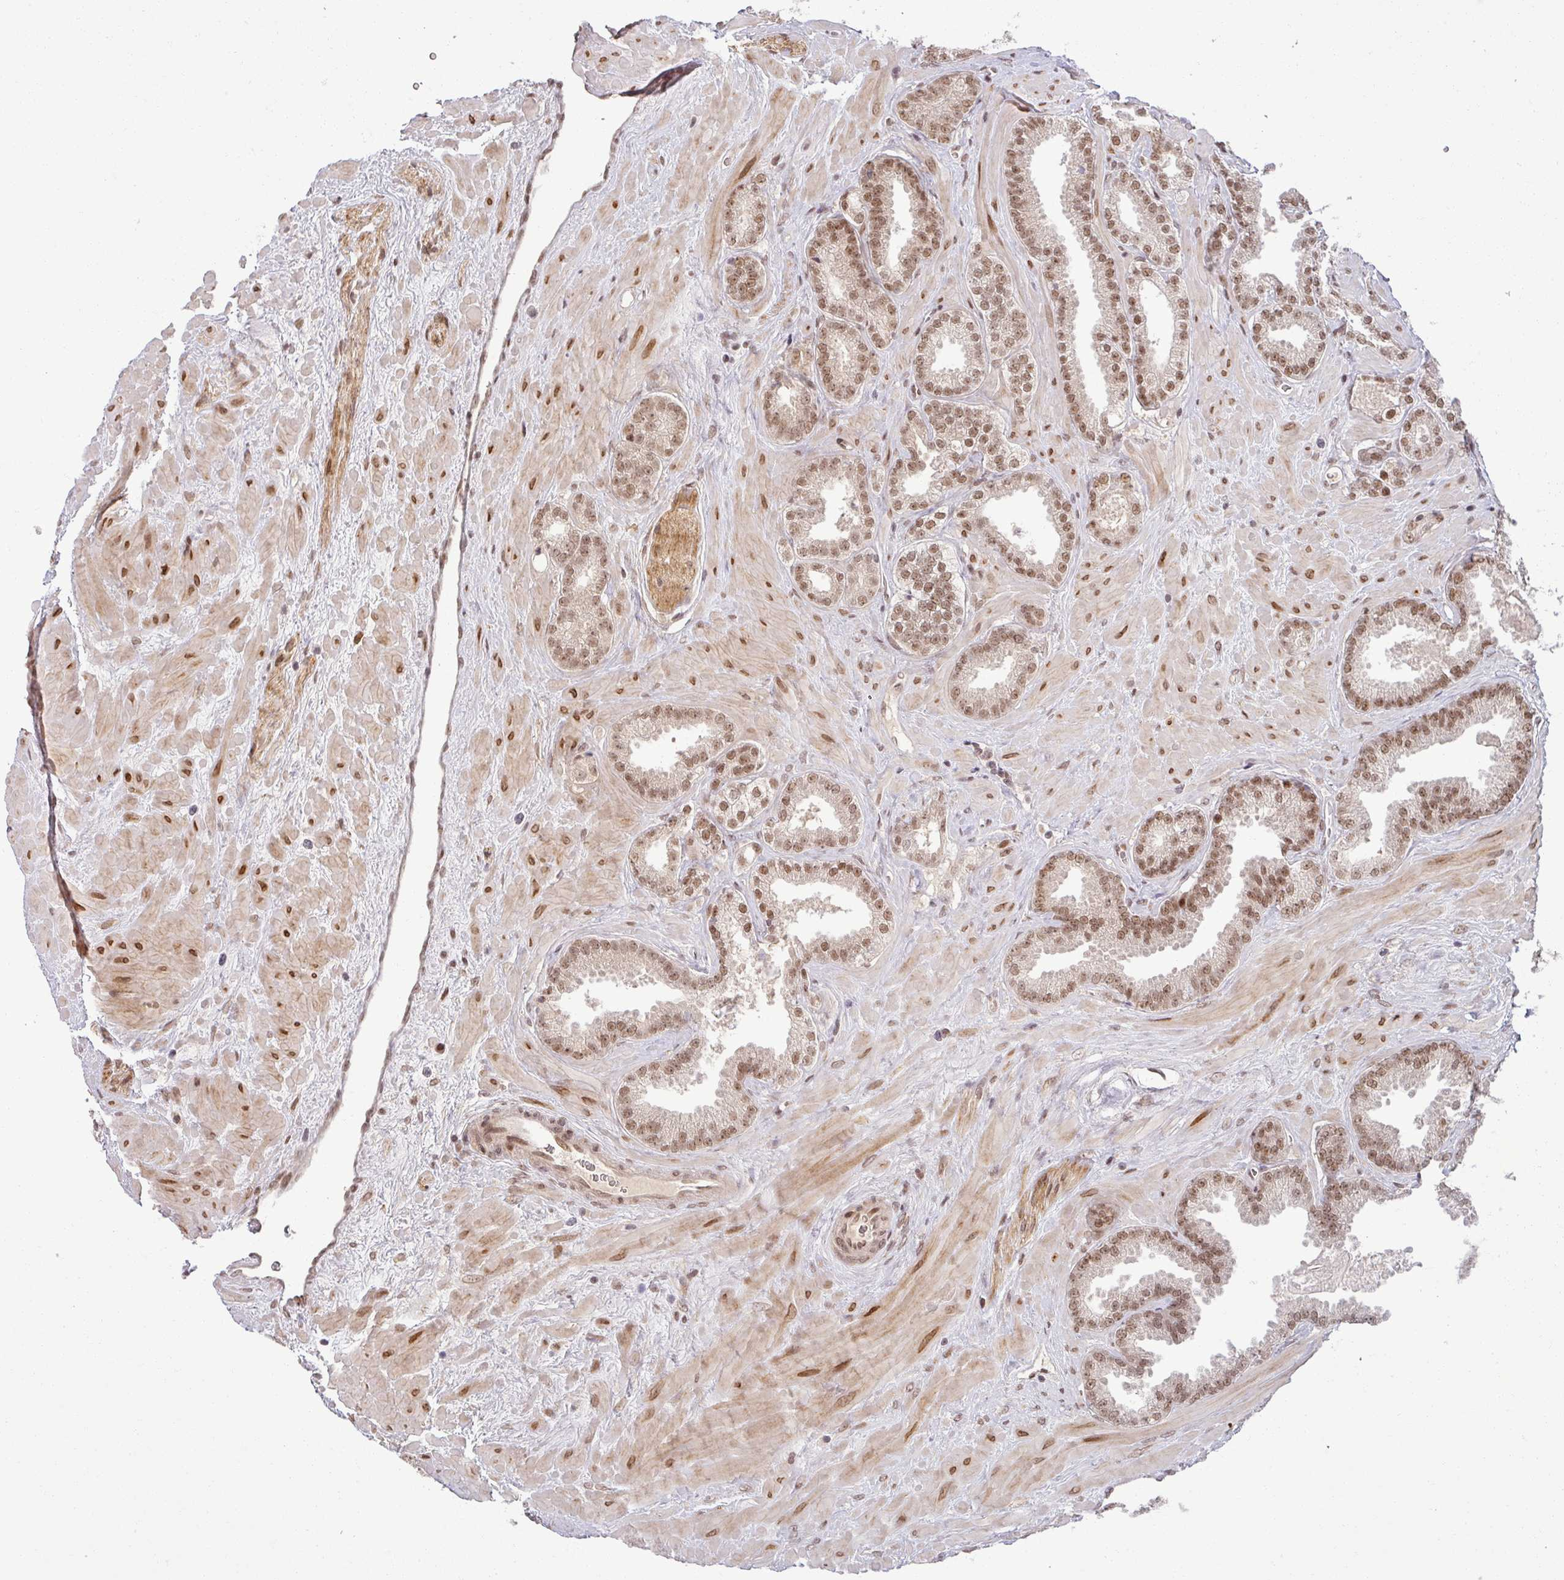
{"staining": {"intensity": "moderate", "quantity": ">75%", "location": "nuclear"}, "tissue": "prostate cancer", "cell_type": "Tumor cells", "image_type": "cancer", "snomed": [{"axis": "morphology", "description": "Adenocarcinoma, Low grade"}, {"axis": "topography", "description": "Prostate"}], "caption": "Tumor cells display medium levels of moderate nuclear positivity in about >75% of cells in human low-grade adenocarcinoma (prostate). (DAB IHC with brightfield microscopy, high magnification).", "gene": "PTPN20", "patient": {"sex": "male", "age": 62}}